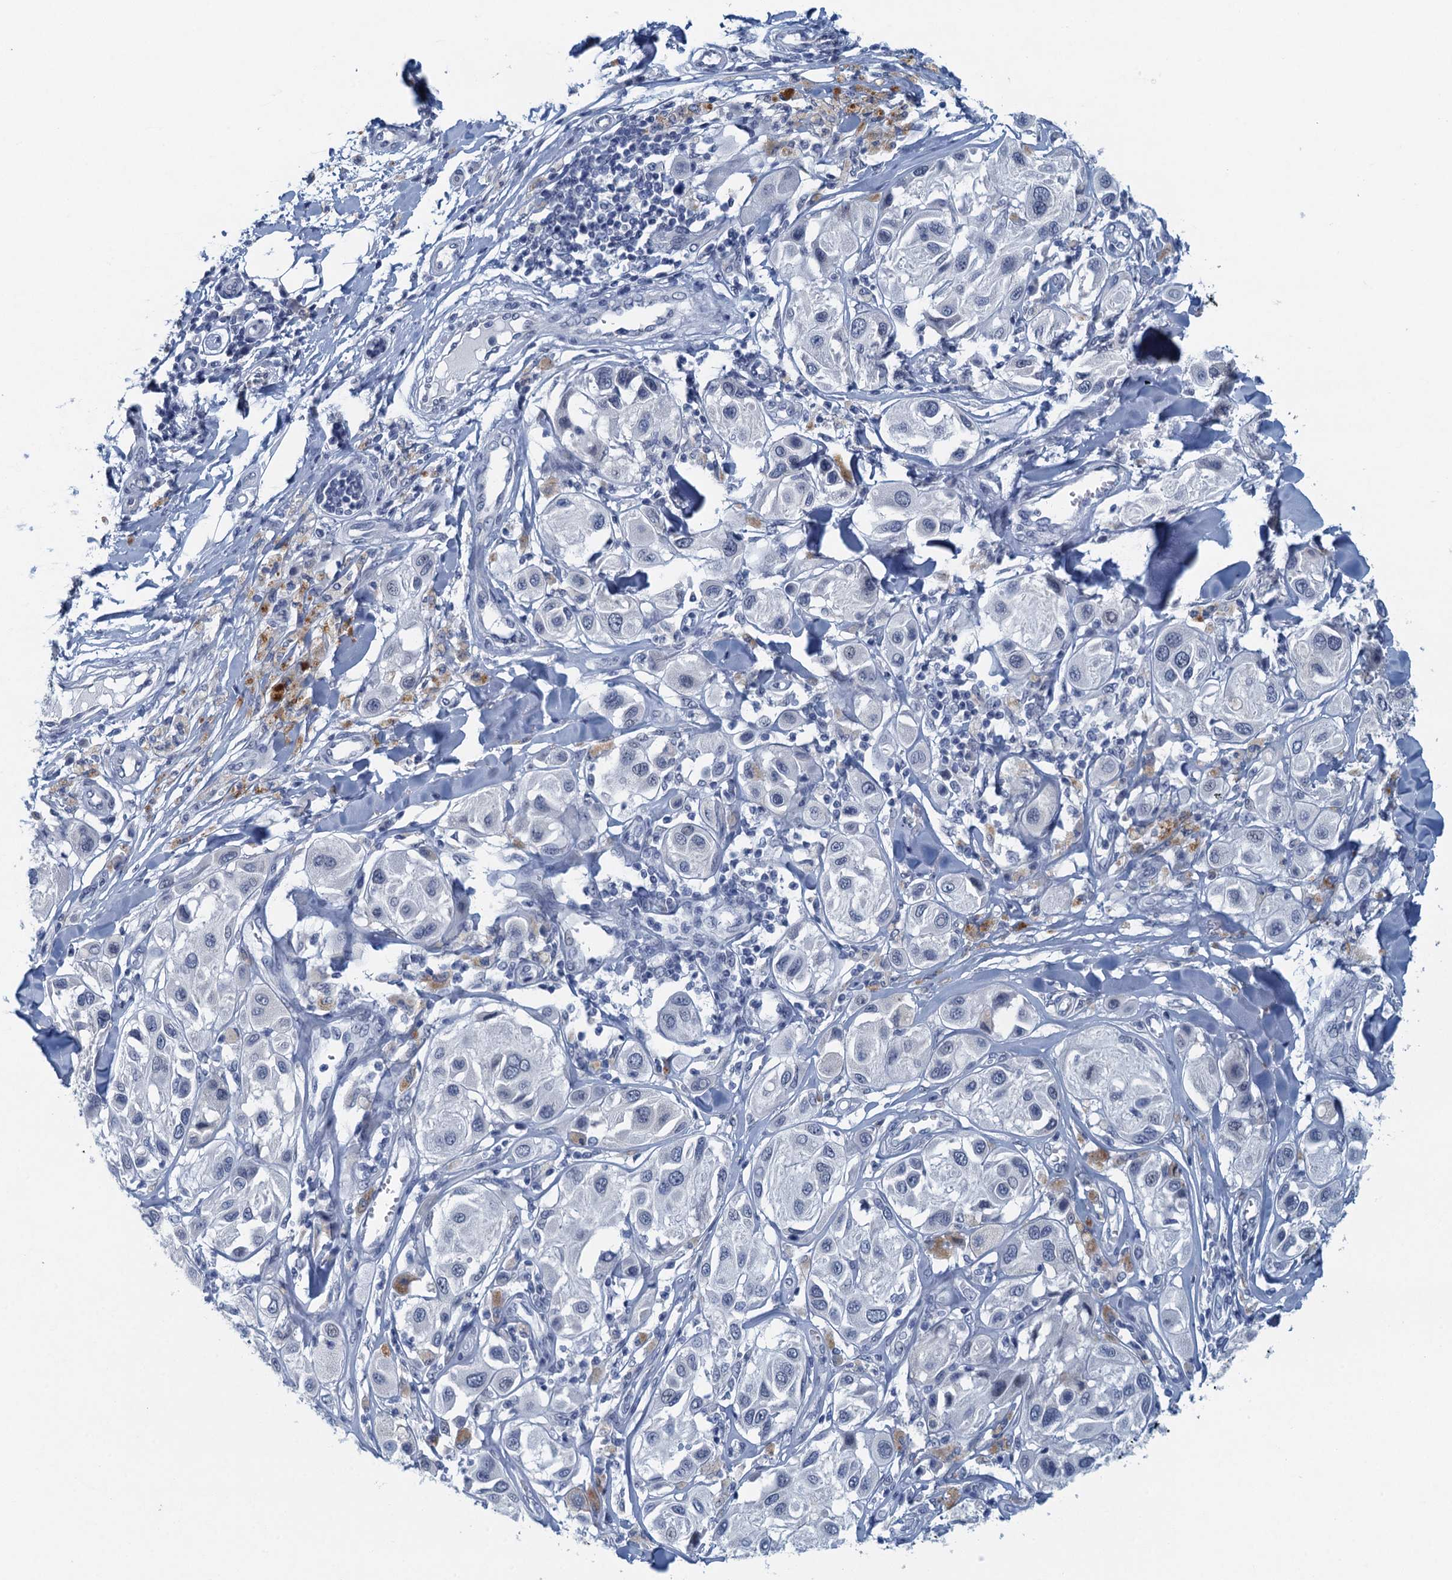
{"staining": {"intensity": "negative", "quantity": "none", "location": "none"}, "tissue": "melanoma", "cell_type": "Tumor cells", "image_type": "cancer", "snomed": [{"axis": "morphology", "description": "Malignant melanoma, Metastatic site"}, {"axis": "topography", "description": "Skin"}], "caption": "There is no significant positivity in tumor cells of melanoma.", "gene": "ENSG00000131152", "patient": {"sex": "male", "age": 41}}